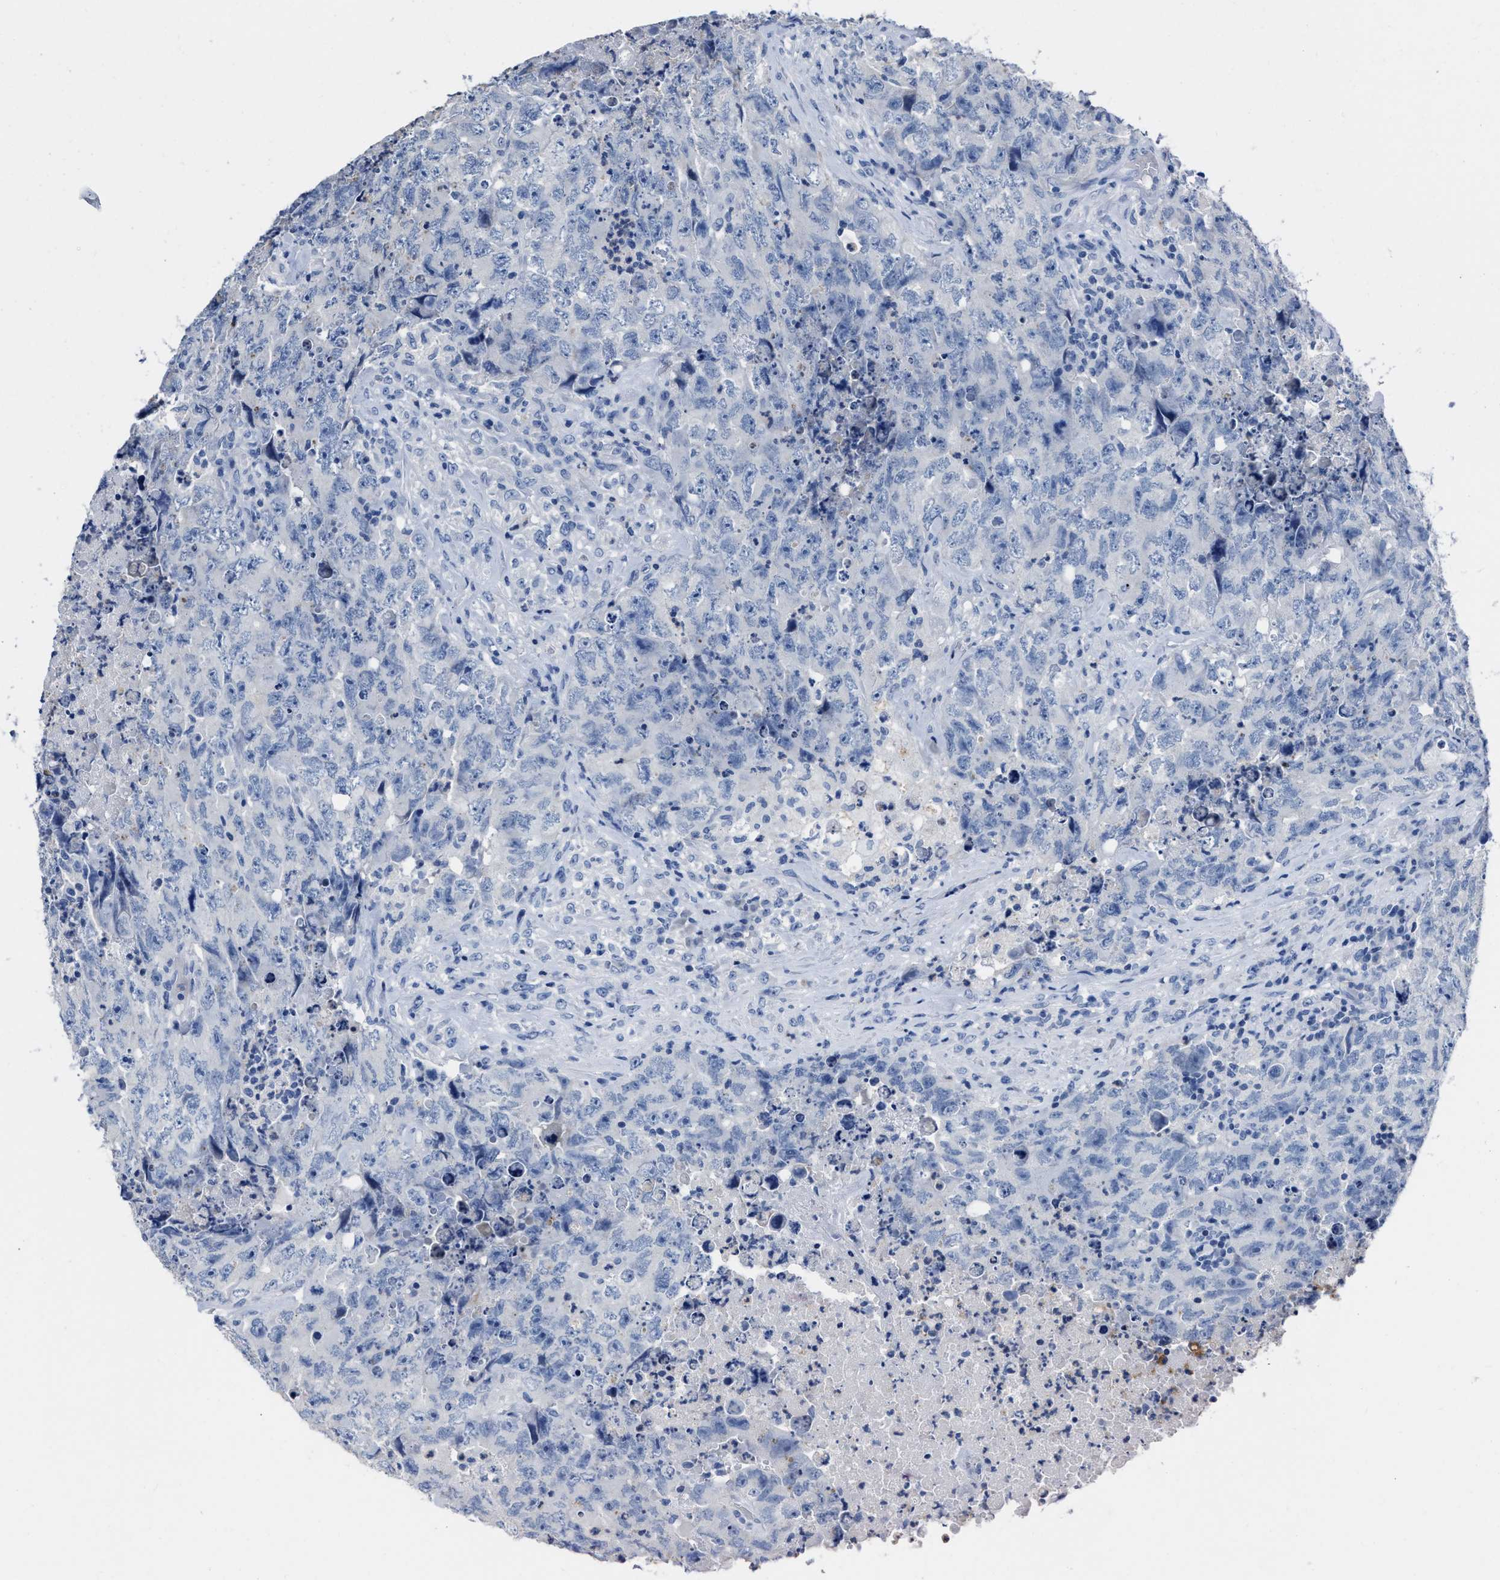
{"staining": {"intensity": "negative", "quantity": "none", "location": "none"}, "tissue": "testis cancer", "cell_type": "Tumor cells", "image_type": "cancer", "snomed": [{"axis": "morphology", "description": "Carcinoma, Embryonal, NOS"}, {"axis": "topography", "description": "Testis"}], "caption": "An immunohistochemistry photomicrograph of testis cancer (embryonal carcinoma) is shown. There is no staining in tumor cells of testis cancer (embryonal carcinoma).", "gene": "CEACAM5", "patient": {"sex": "male", "age": 32}}